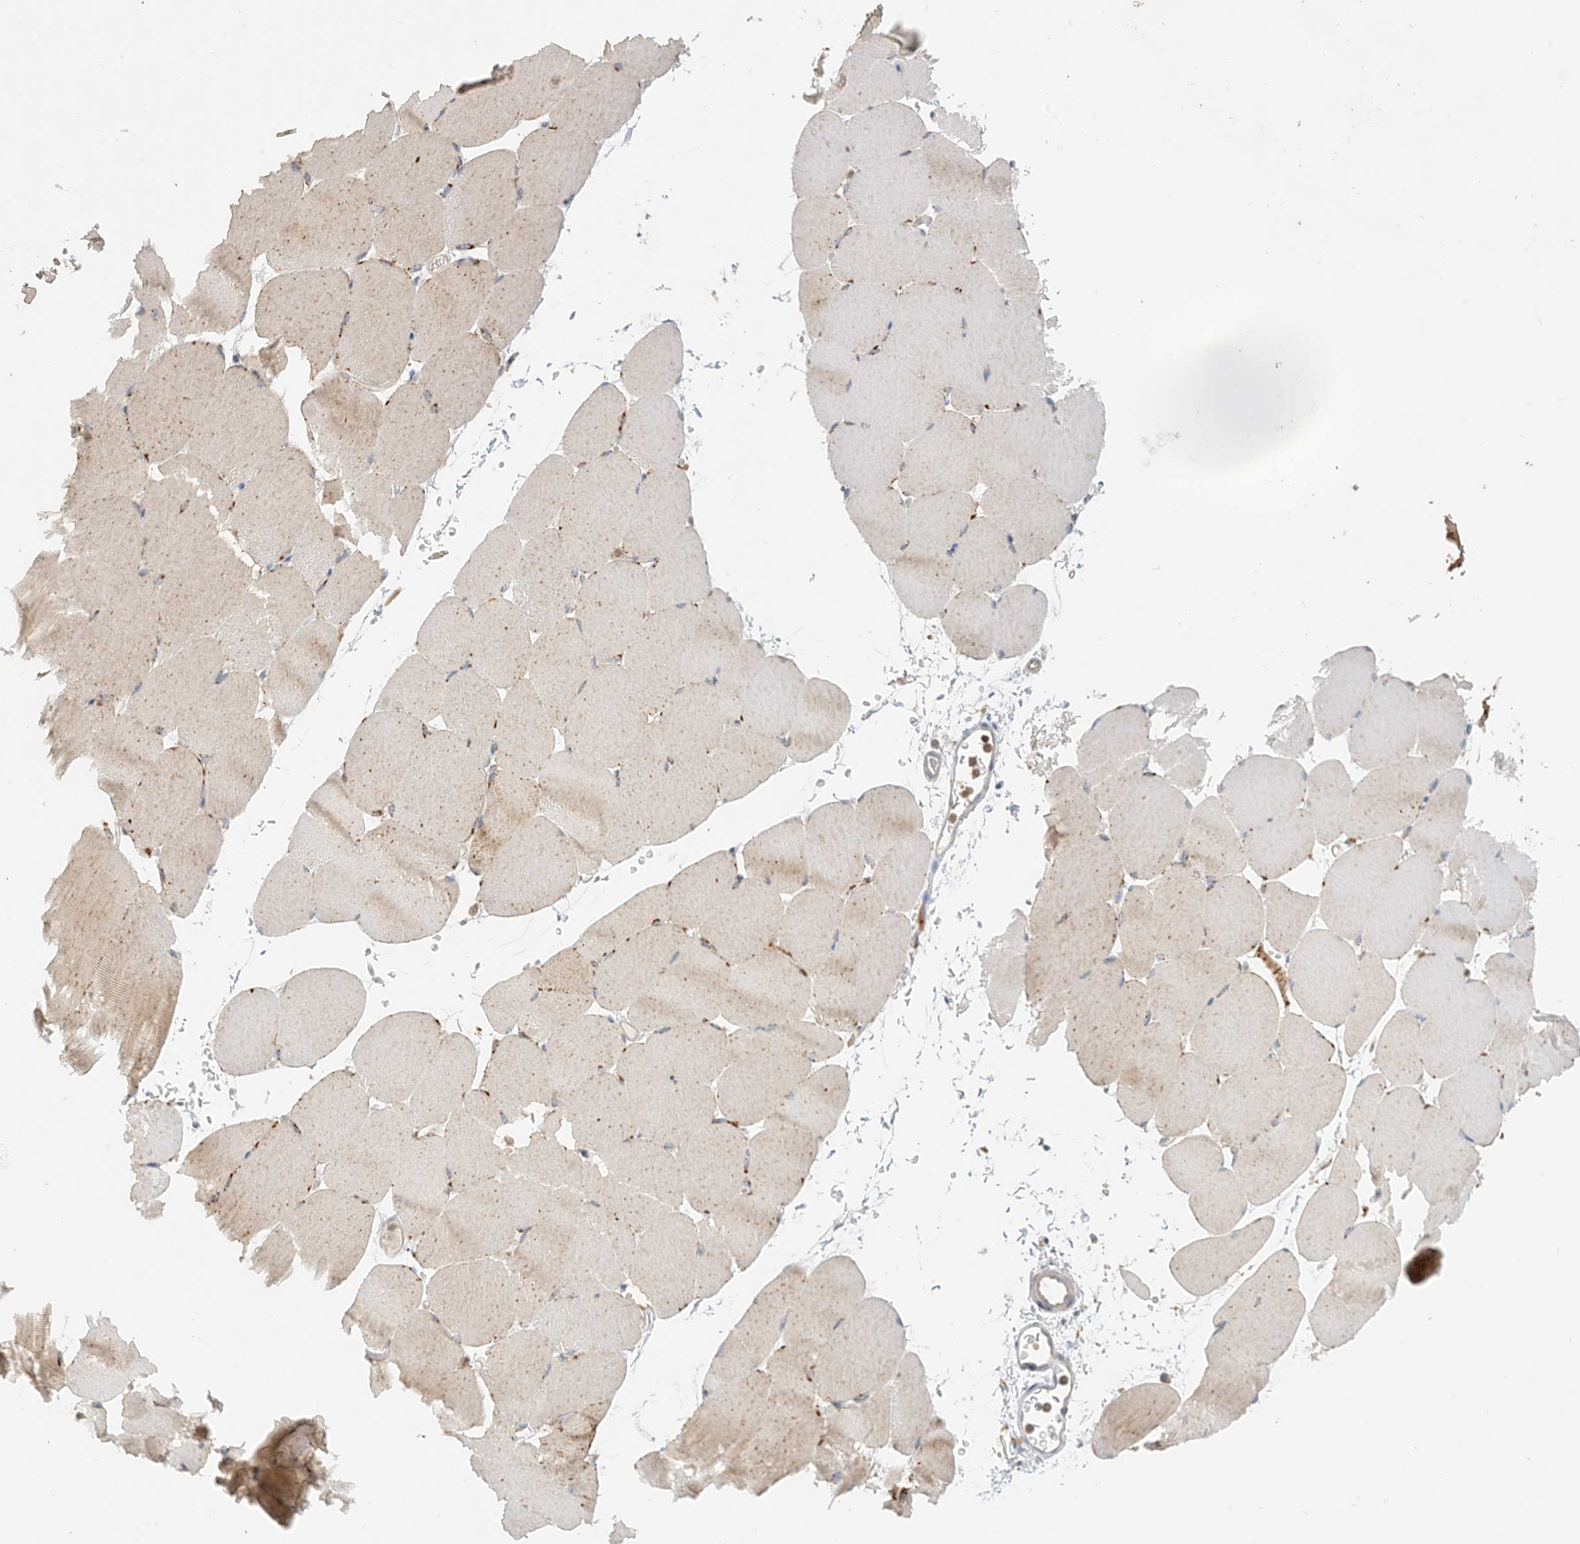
{"staining": {"intensity": "weak", "quantity": ">75%", "location": "cytoplasmic/membranous"}, "tissue": "skeletal muscle", "cell_type": "Myocytes", "image_type": "normal", "snomed": [{"axis": "morphology", "description": "Normal tissue, NOS"}, {"axis": "topography", "description": "Skeletal muscle"}, {"axis": "topography", "description": "Parathyroid gland"}], "caption": "IHC staining of benign skeletal muscle, which shows low levels of weak cytoplasmic/membranous positivity in about >75% of myocytes indicating weak cytoplasmic/membranous protein positivity. The staining was performed using DAB (brown) for protein detection and nuclei were counterstained in hematoxylin (blue).", "gene": "SPPL2A", "patient": {"sex": "female", "age": 37}}